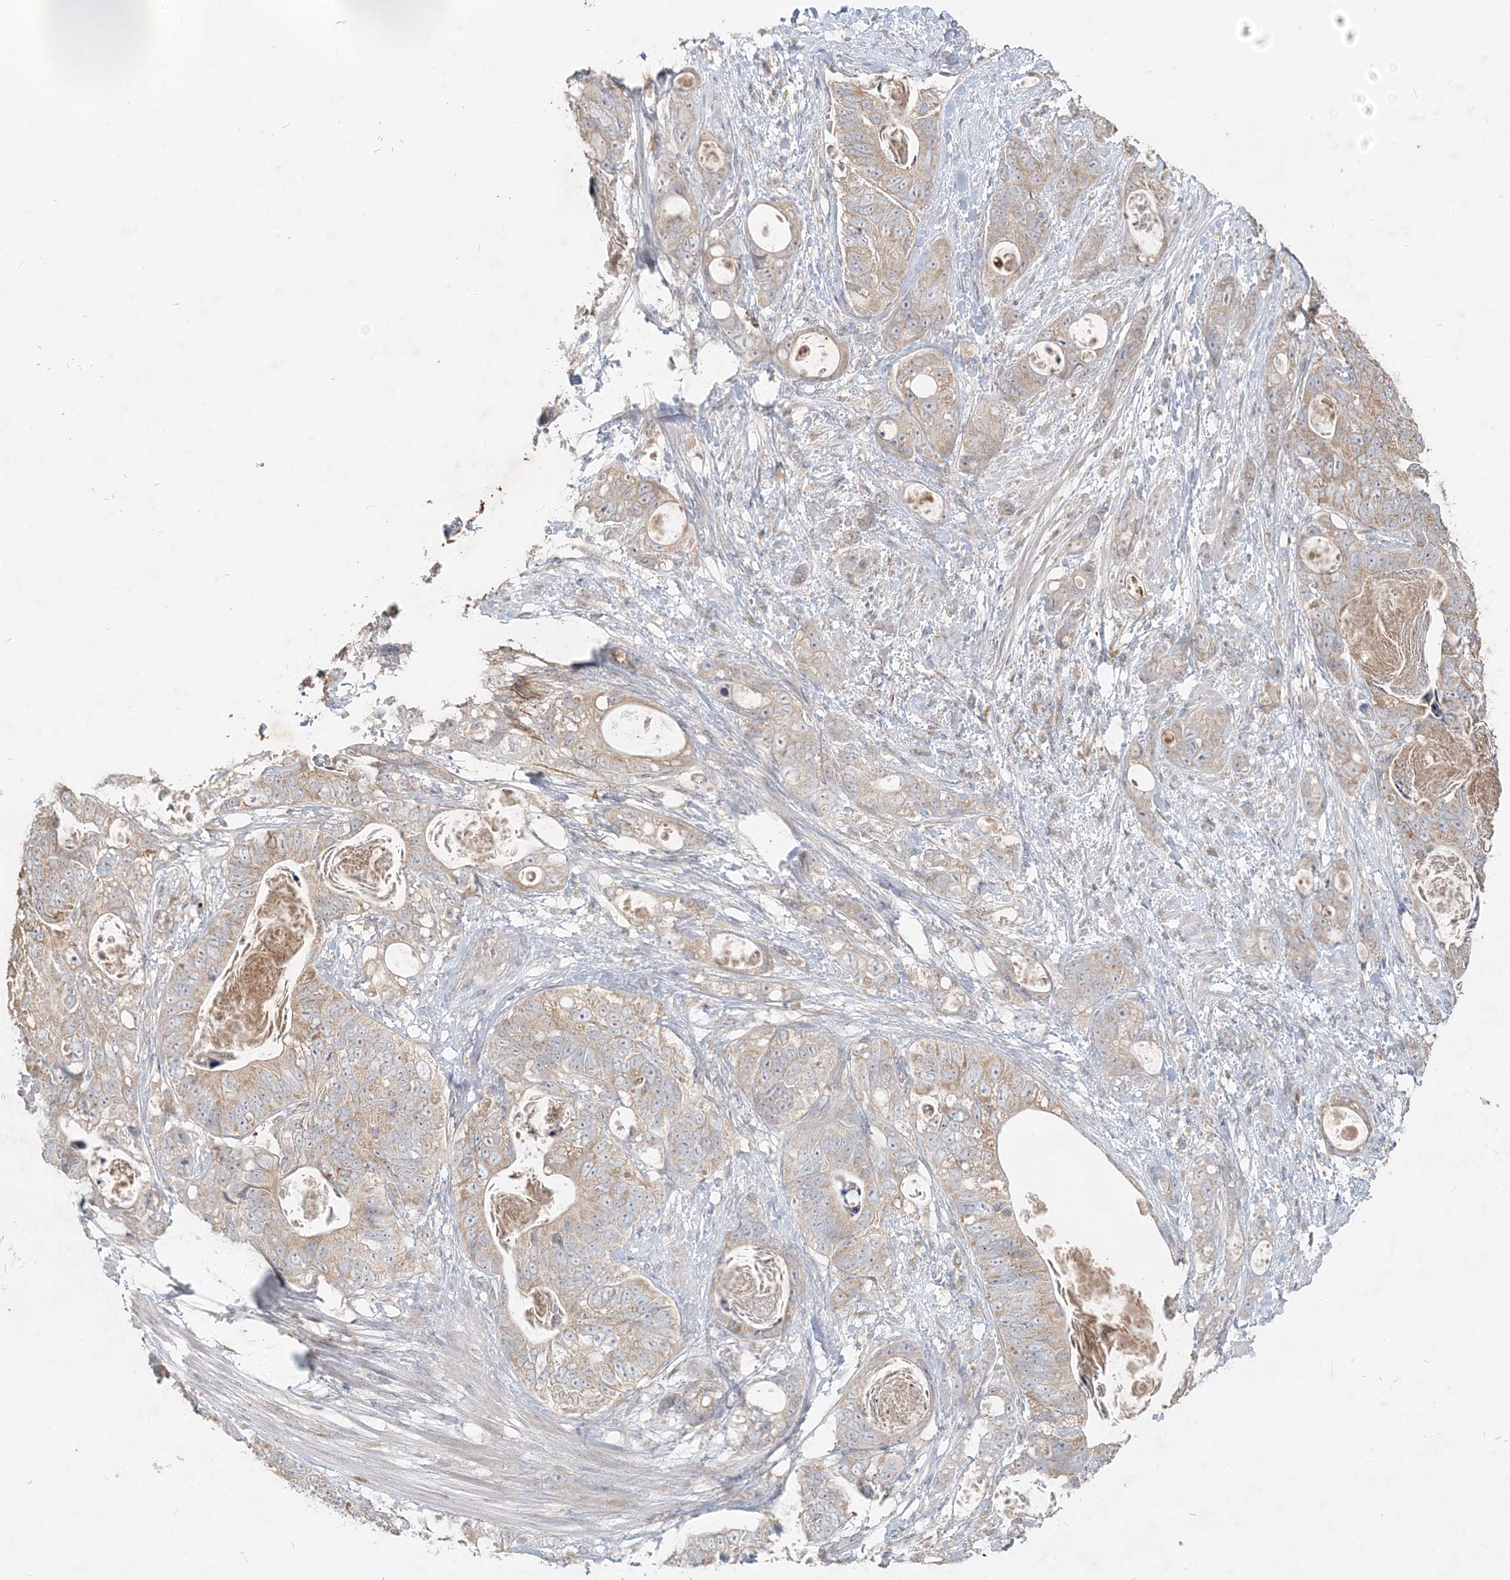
{"staining": {"intensity": "weak", "quantity": ">75%", "location": "cytoplasmic/membranous"}, "tissue": "stomach cancer", "cell_type": "Tumor cells", "image_type": "cancer", "snomed": [{"axis": "morphology", "description": "Normal tissue, NOS"}, {"axis": "morphology", "description": "Adenocarcinoma, NOS"}, {"axis": "topography", "description": "Stomach"}], "caption": "Protein staining reveals weak cytoplasmic/membranous expression in approximately >75% of tumor cells in stomach cancer.", "gene": "RAB14", "patient": {"sex": "female", "age": 89}}